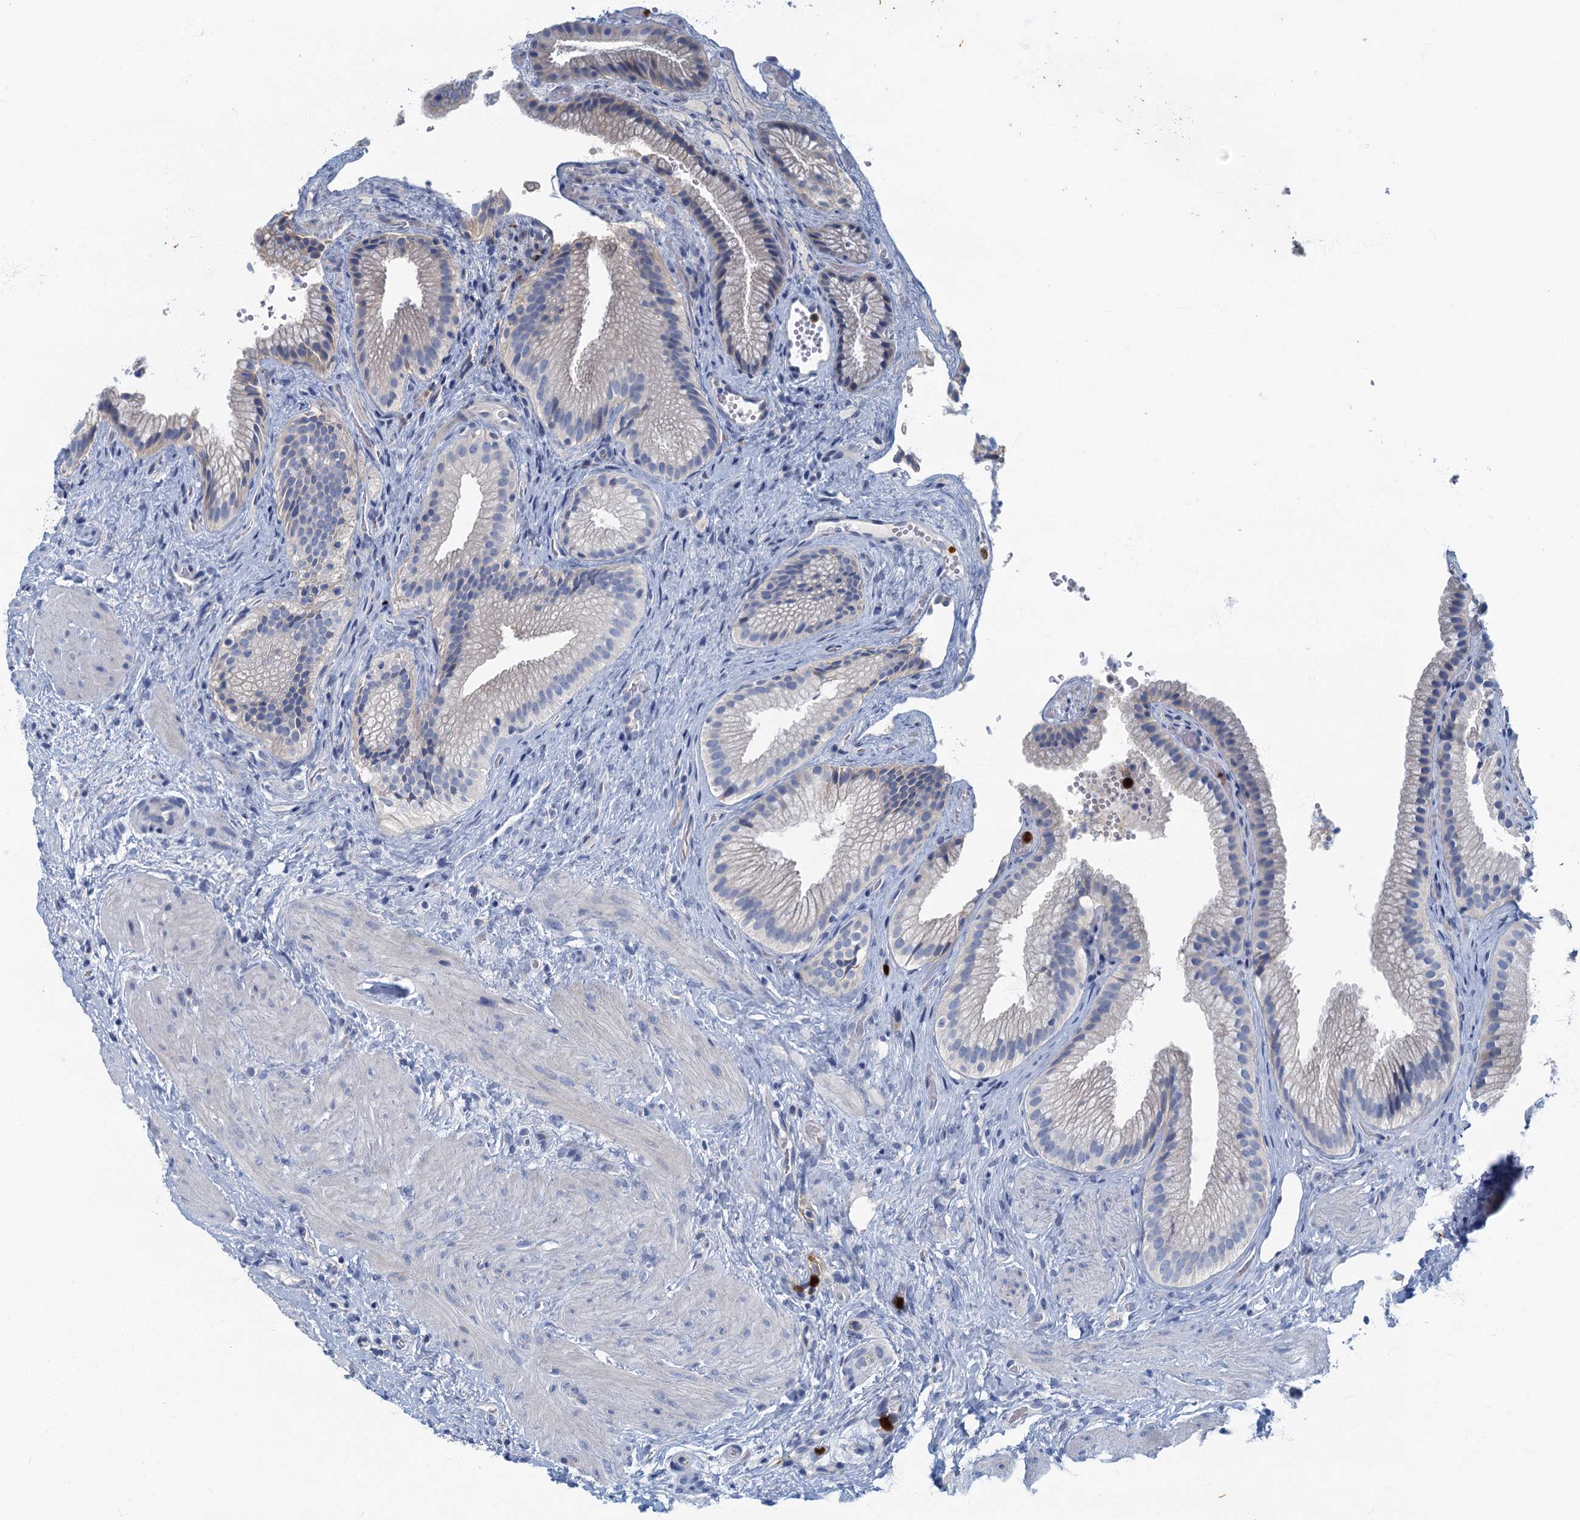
{"staining": {"intensity": "negative", "quantity": "none", "location": "none"}, "tissue": "gallbladder", "cell_type": "Glandular cells", "image_type": "normal", "snomed": [{"axis": "morphology", "description": "Normal tissue, NOS"}, {"axis": "morphology", "description": "Inflammation, NOS"}, {"axis": "topography", "description": "Gallbladder"}], "caption": "Immunohistochemical staining of benign gallbladder displays no significant staining in glandular cells.", "gene": "ANKDD1A", "patient": {"sex": "male", "age": 51}}